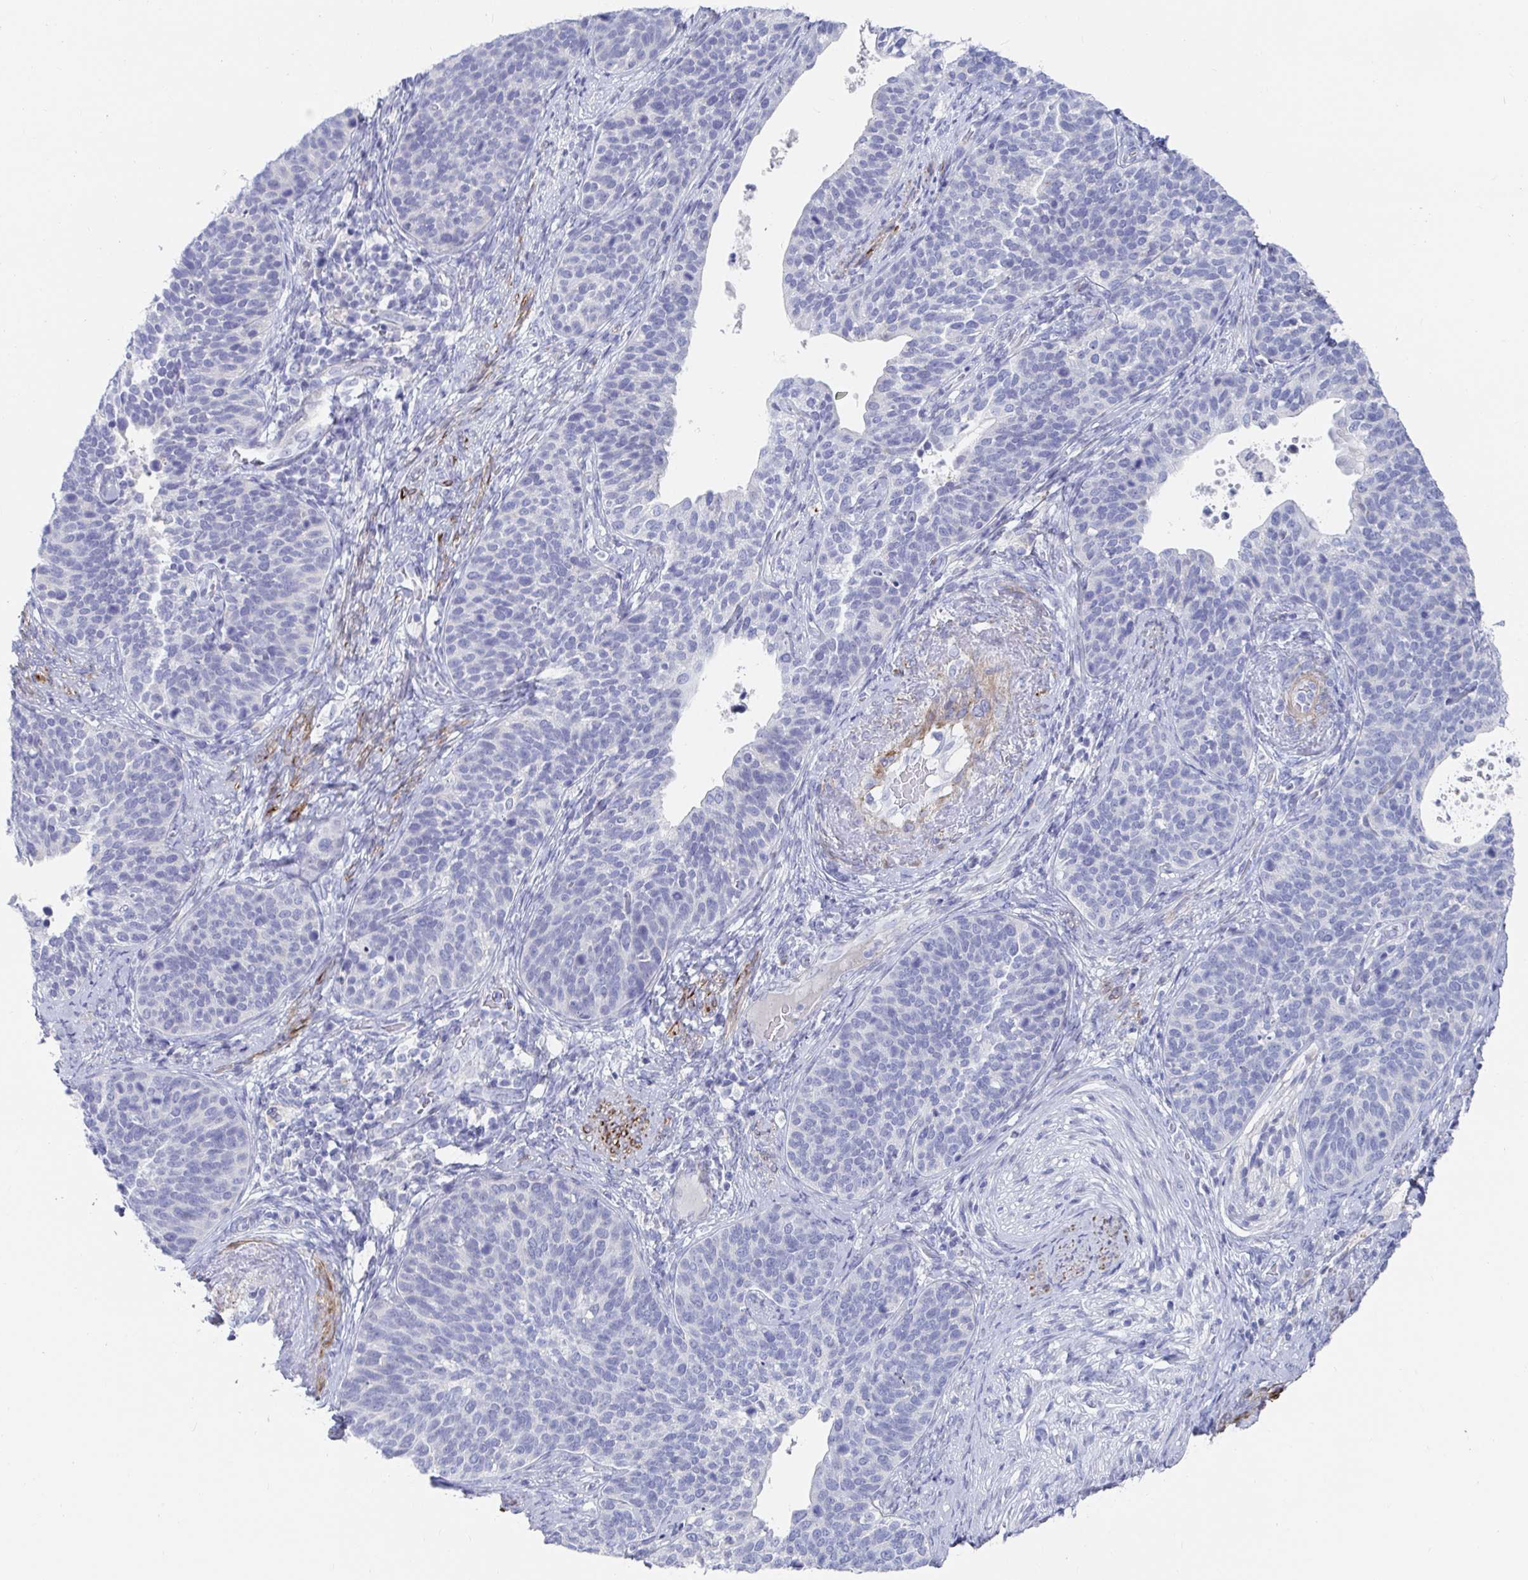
{"staining": {"intensity": "negative", "quantity": "none", "location": "none"}, "tissue": "cervical cancer", "cell_type": "Tumor cells", "image_type": "cancer", "snomed": [{"axis": "morphology", "description": "Squamous cell carcinoma, NOS"}, {"axis": "topography", "description": "Cervix"}], "caption": "This is a histopathology image of immunohistochemistry staining of cervical squamous cell carcinoma, which shows no staining in tumor cells.", "gene": "ZFP82", "patient": {"sex": "female", "age": 69}}